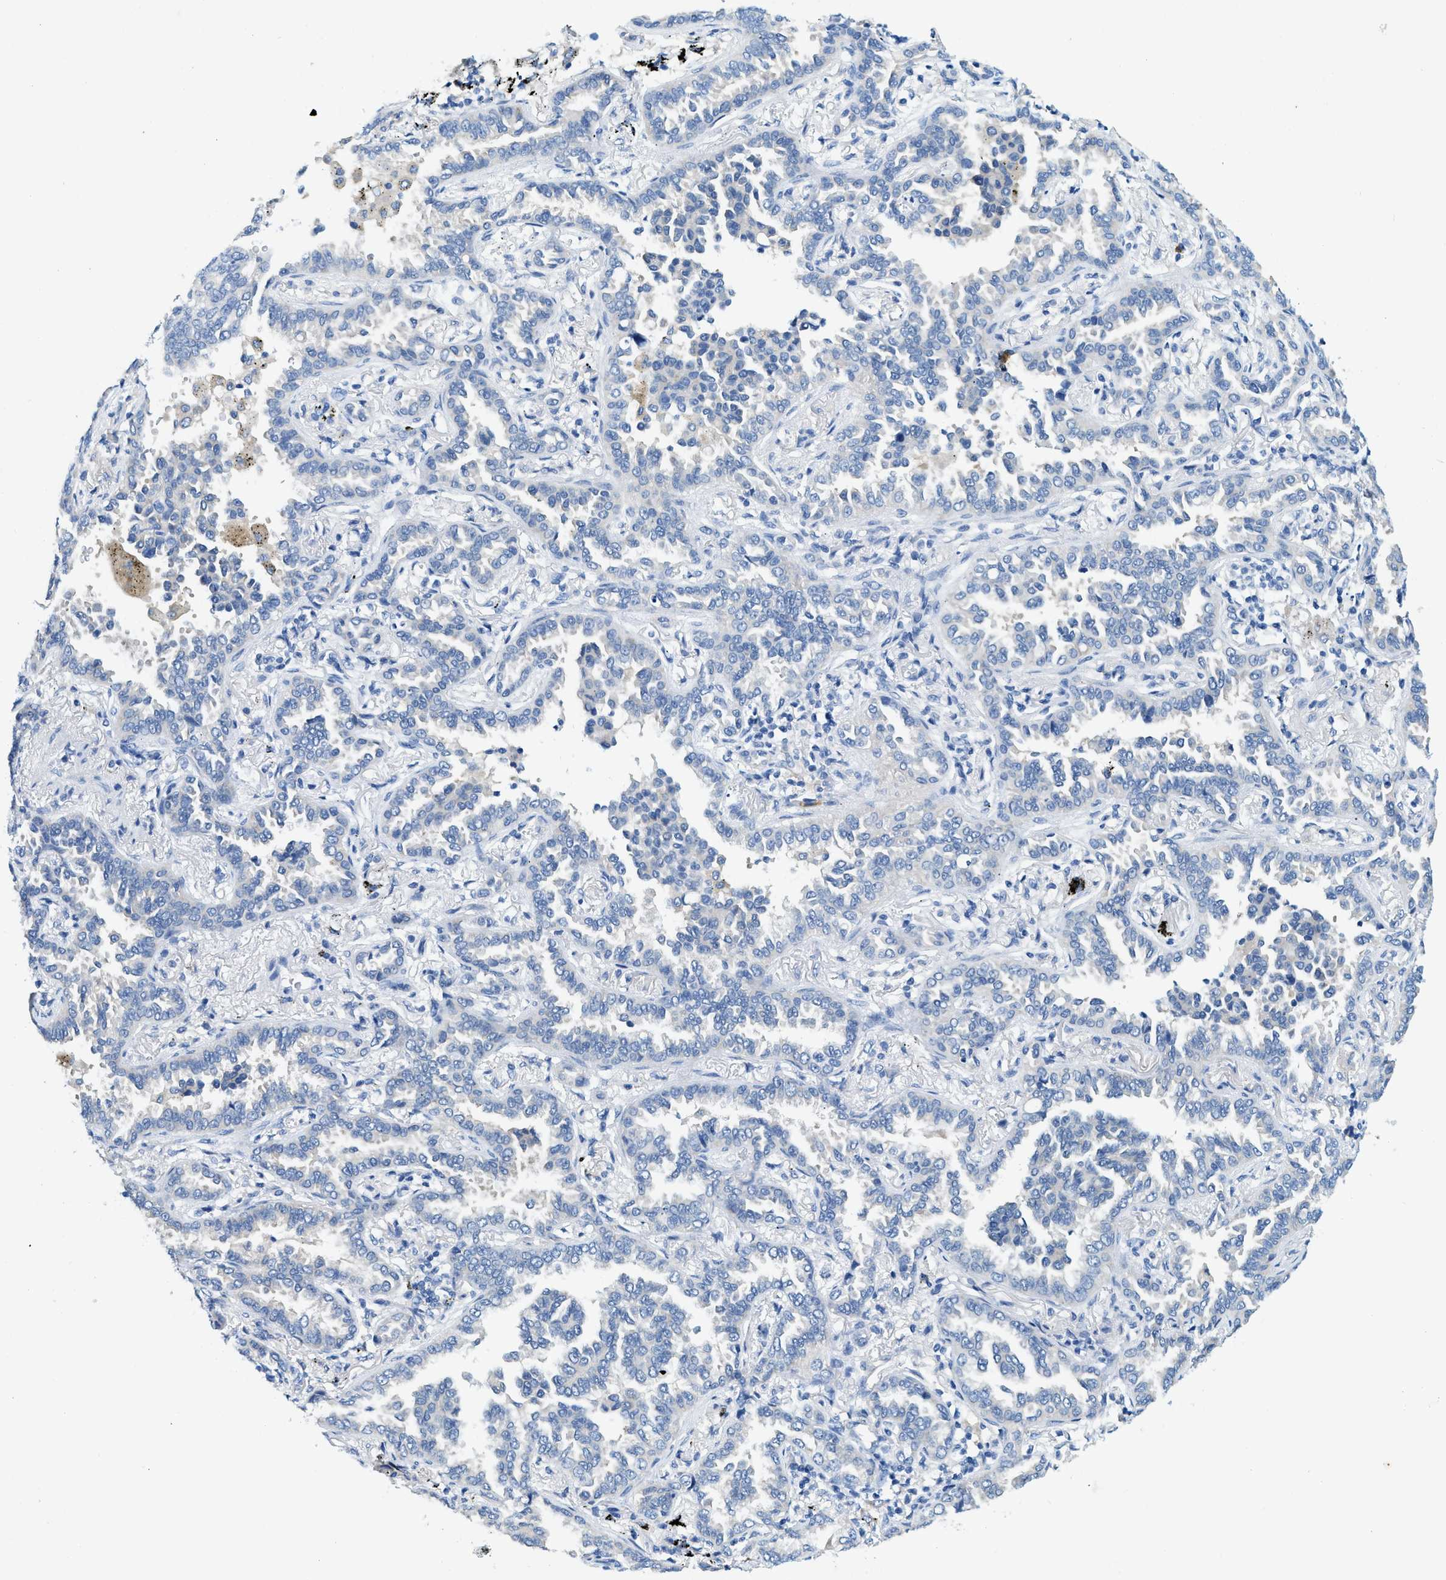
{"staining": {"intensity": "negative", "quantity": "none", "location": "none"}, "tissue": "lung cancer", "cell_type": "Tumor cells", "image_type": "cancer", "snomed": [{"axis": "morphology", "description": "Normal tissue, NOS"}, {"axis": "morphology", "description": "Adenocarcinoma, NOS"}, {"axis": "topography", "description": "Lung"}], "caption": "An image of human lung cancer (adenocarcinoma) is negative for staining in tumor cells.", "gene": "ZDHHC13", "patient": {"sex": "male", "age": 59}}